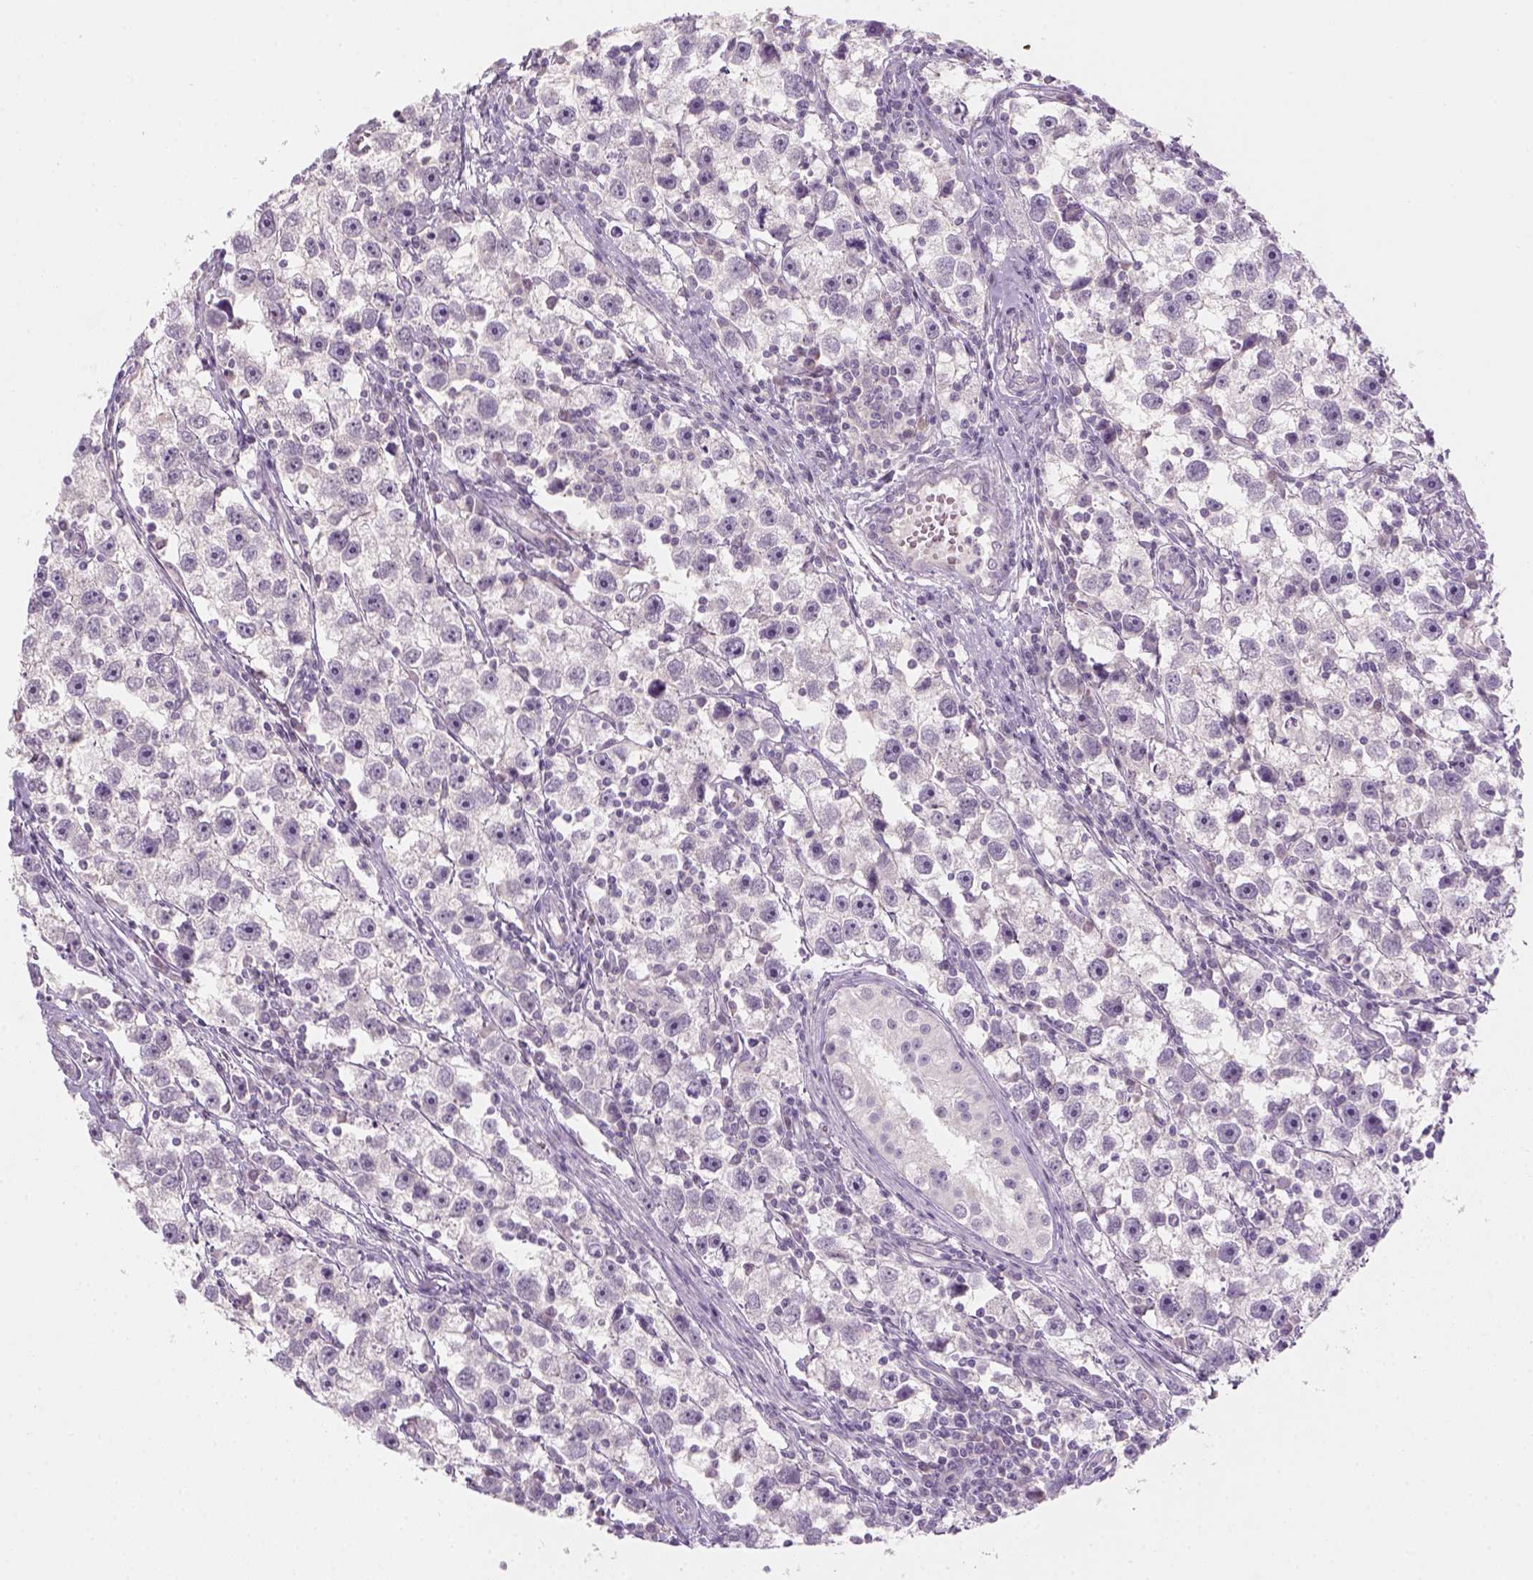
{"staining": {"intensity": "negative", "quantity": "none", "location": "none"}, "tissue": "testis cancer", "cell_type": "Tumor cells", "image_type": "cancer", "snomed": [{"axis": "morphology", "description": "Seminoma, NOS"}, {"axis": "topography", "description": "Testis"}], "caption": "High power microscopy micrograph of an immunohistochemistry (IHC) photomicrograph of testis seminoma, revealing no significant expression in tumor cells. (Immunohistochemistry, brightfield microscopy, high magnification).", "gene": "KRT25", "patient": {"sex": "male", "age": 30}}